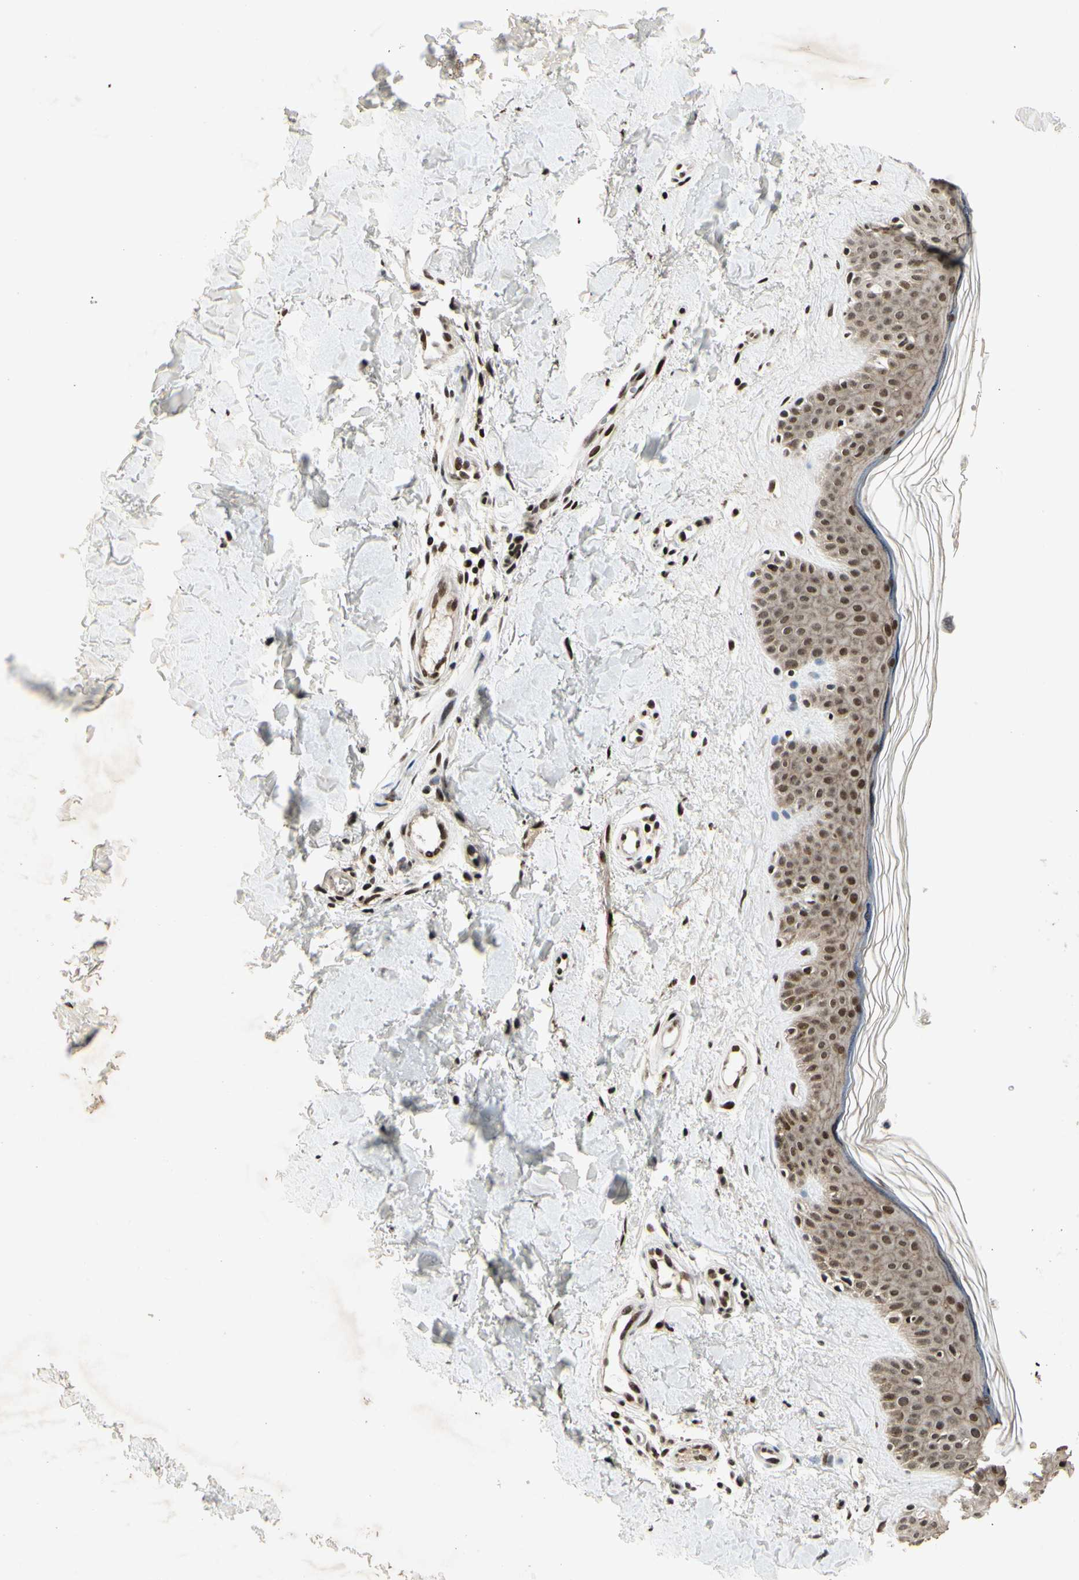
{"staining": {"intensity": "strong", "quantity": "25%-75%", "location": "nuclear"}, "tissue": "skin", "cell_type": "Fibroblasts", "image_type": "normal", "snomed": [{"axis": "morphology", "description": "Normal tissue, NOS"}, {"axis": "topography", "description": "Skin"}], "caption": "Protein expression by immunohistochemistry (IHC) displays strong nuclear positivity in about 25%-75% of fibroblasts in normal skin.", "gene": "FOXJ2", "patient": {"sex": "male", "age": 67}}